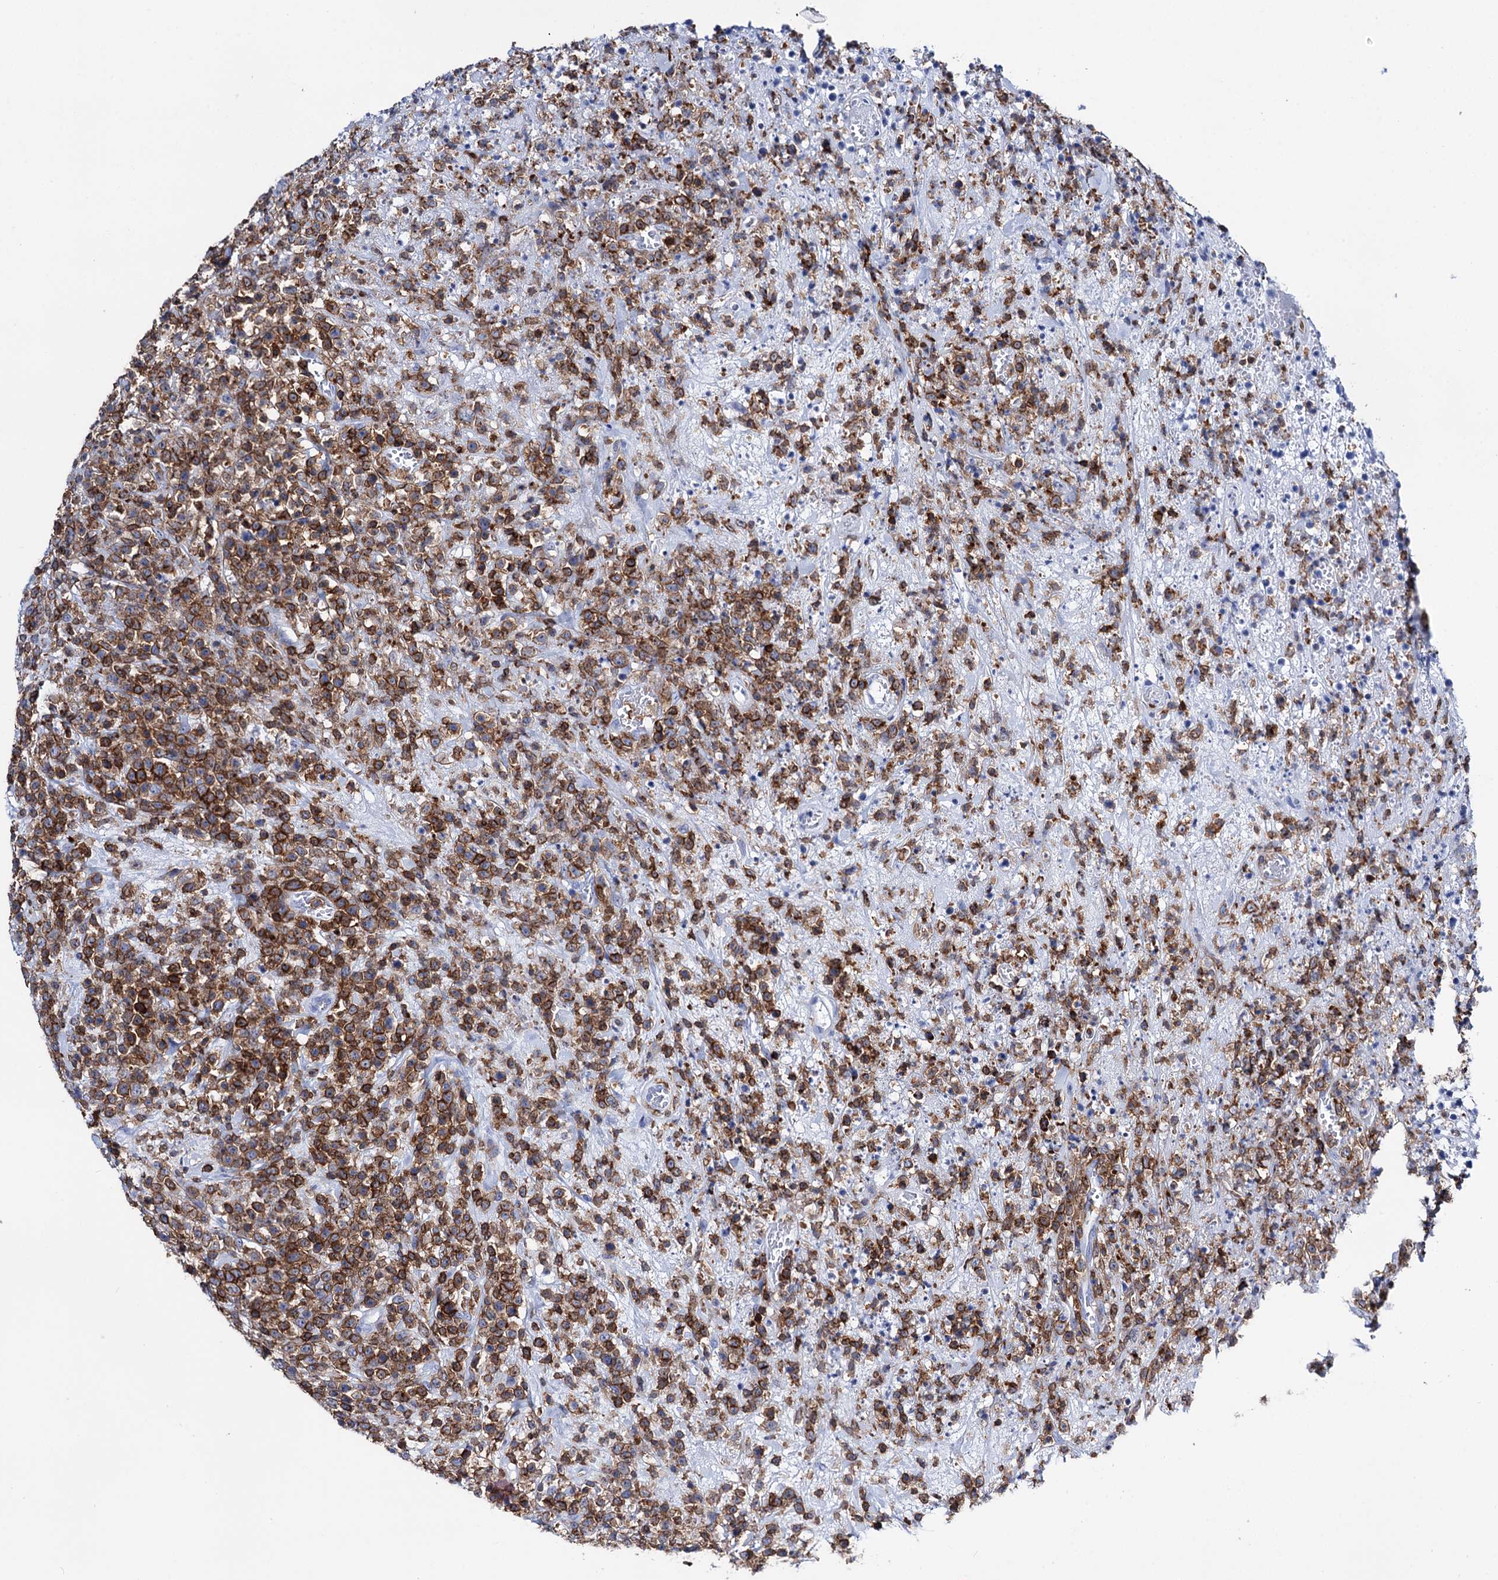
{"staining": {"intensity": "strong", "quantity": ">75%", "location": "cytoplasmic/membranous"}, "tissue": "lymphoma", "cell_type": "Tumor cells", "image_type": "cancer", "snomed": [{"axis": "morphology", "description": "Malignant lymphoma, non-Hodgkin's type, High grade"}, {"axis": "topography", "description": "Colon"}], "caption": "Protein expression analysis of human malignant lymphoma, non-Hodgkin's type (high-grade) reveals strong cytoplasmic/membranous expression in approximately >75% of tumor cells.", "gene": "DEF6", "patient": {"sex": "female", "age": 53}}